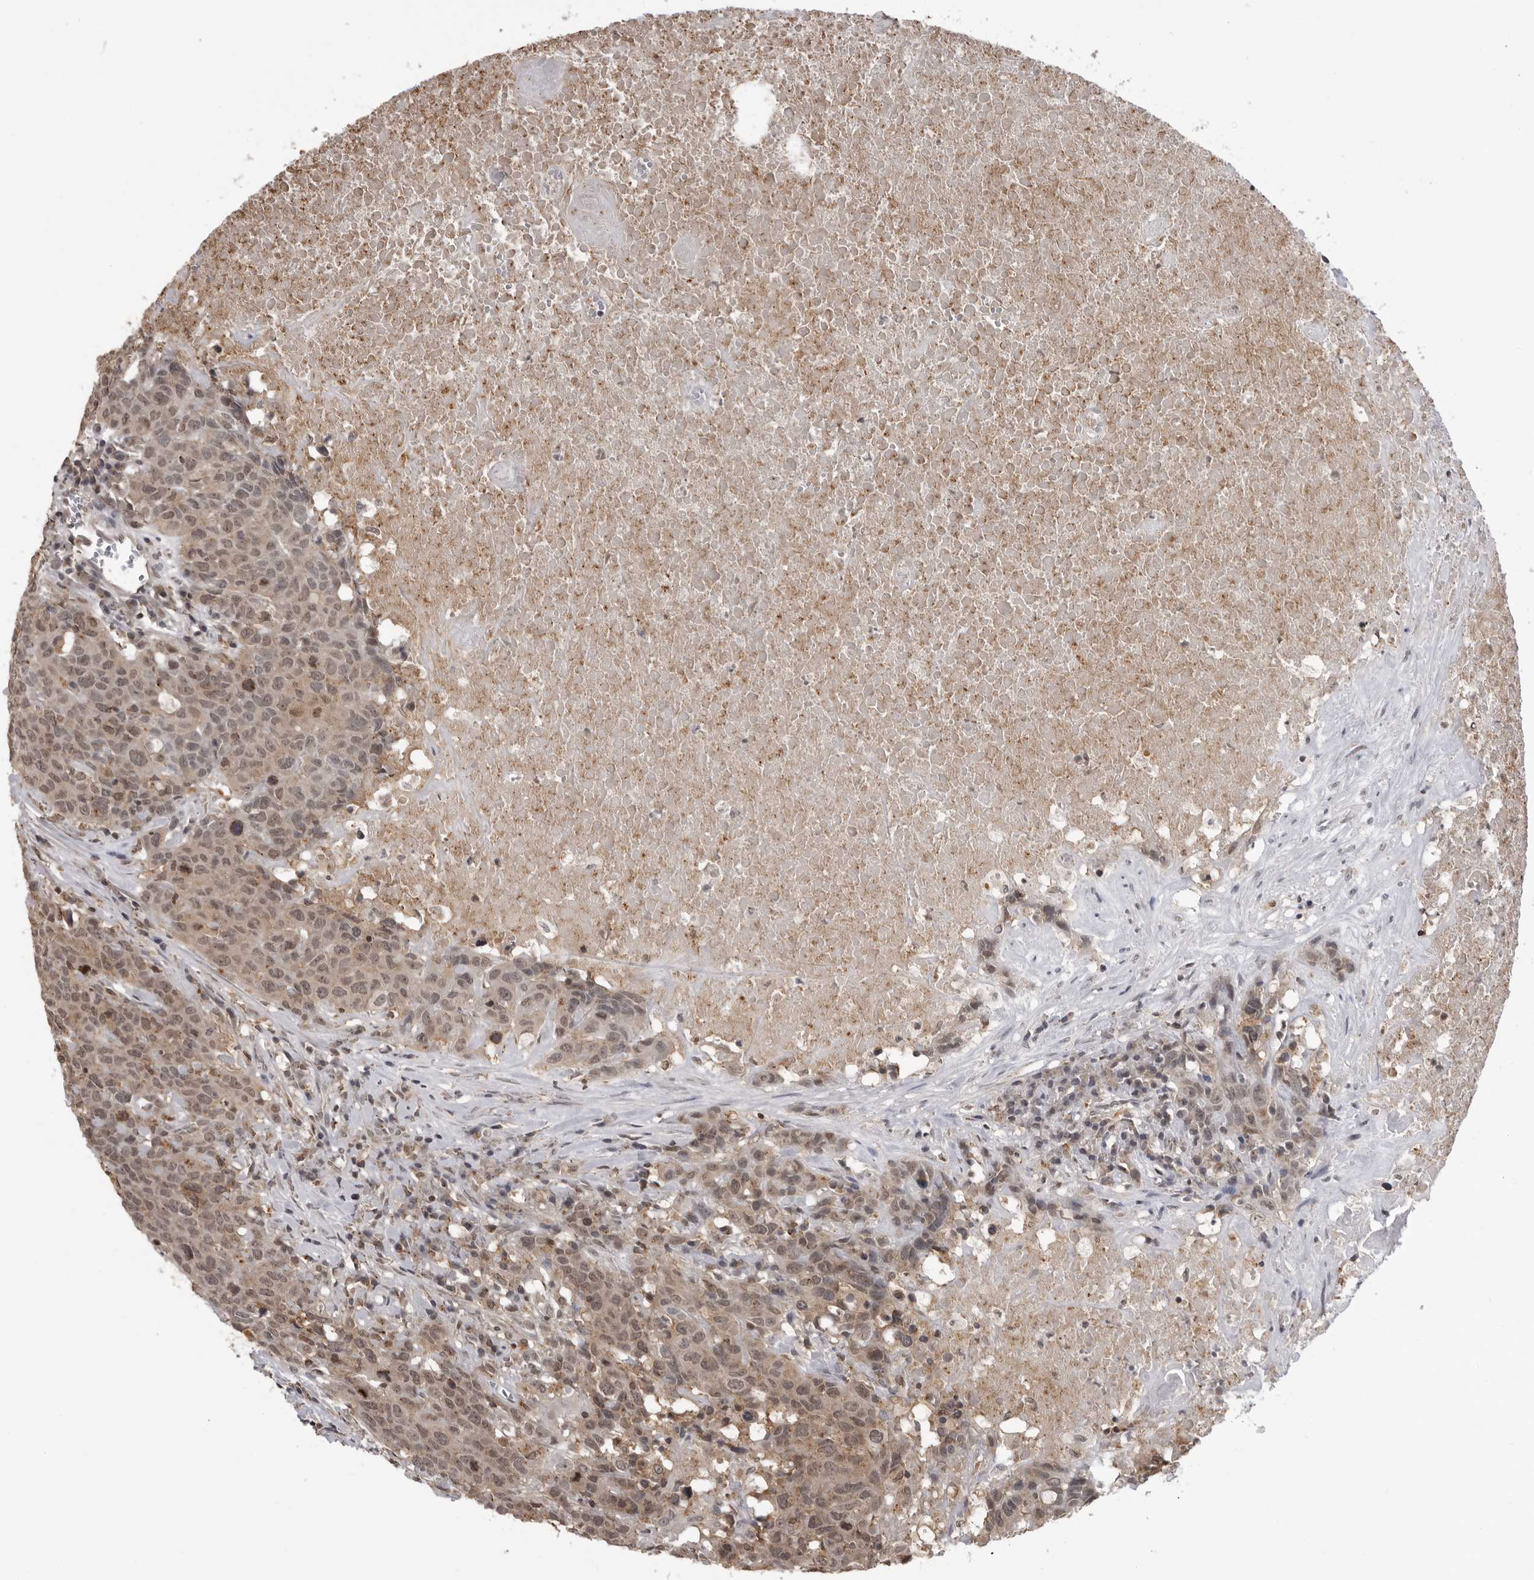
{"staining": {"intensity": "weak", "quantity": ">75%", "location": "cytoplasmic/membranous,nuclear"}, "tissue": "head and neck cancer", "cell_type": "Tumor cells", "image_type": "cancer", "snomed": [{"axis": "morphology", "description": "Squamous cell carcinoma, NOS"}, {"axis": "topography", "description": "Head-Neck"}], "caption": "A micrograph of head and neck squamous cell carcinoma stained for a protein exhibits weak cytoplasmic/membranous and nuclear brown staining in tumor cells.", "gene": "PDCL3", "patient": {"sex": "male", "age": 66}}